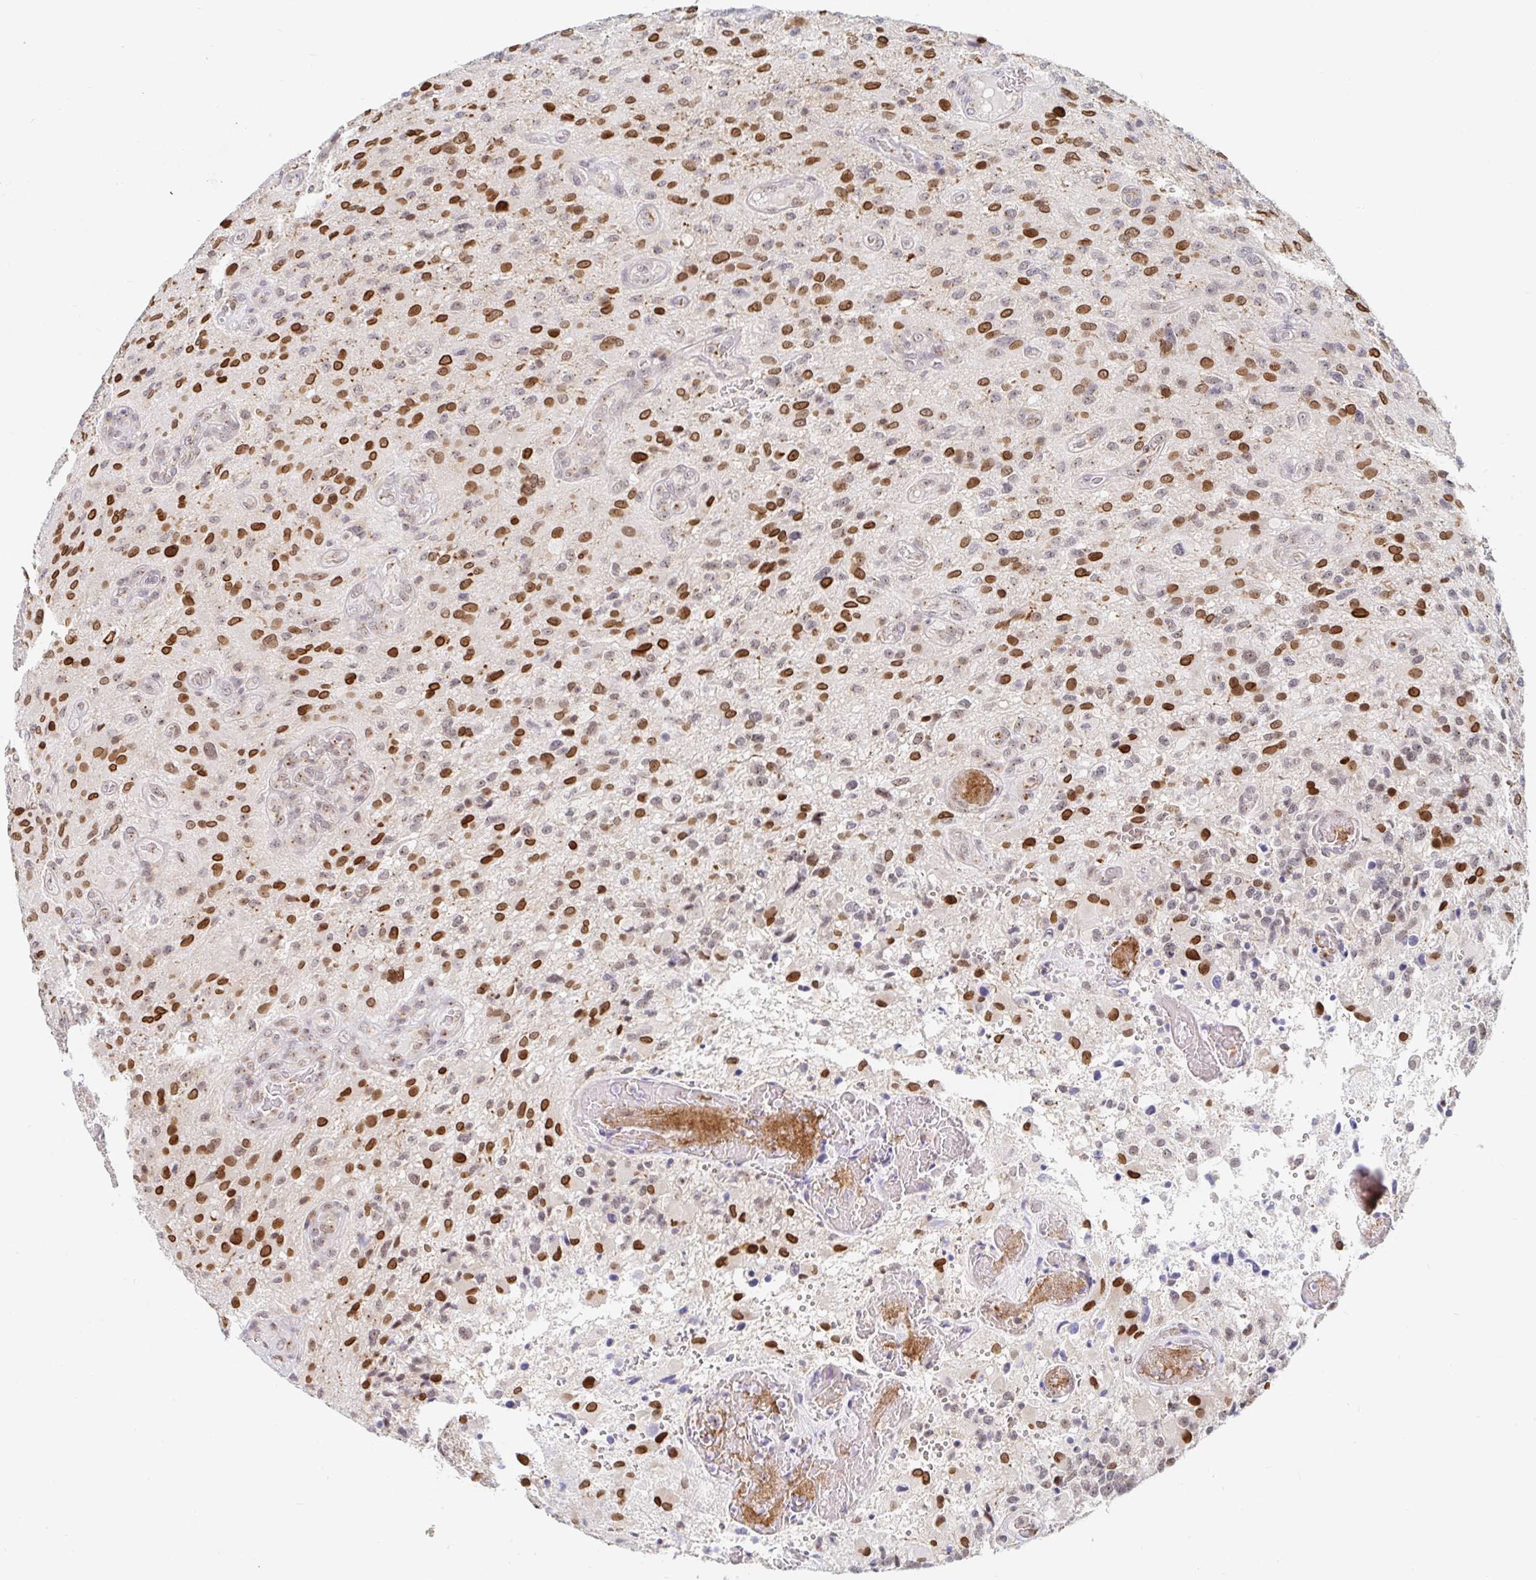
{"staining": {"intensity": "strong", "quantity": ">75%", "location": "nuclear"}, "tissue": "glioma", "cell_type": "Tumor cells", "image_type": "cancer", "snomed": [{"axis": "morphology", "description": "Glioma, malignant, High grade"}, {"axis": "topography", "description": "Brain"}], "caption": "Brown immunohistochemical staining in glioma exhibits strong nuclear staining in about >75% of tumor cells.", "gene": "CHD2", "patient": {"sex": "male", "age": 53}}